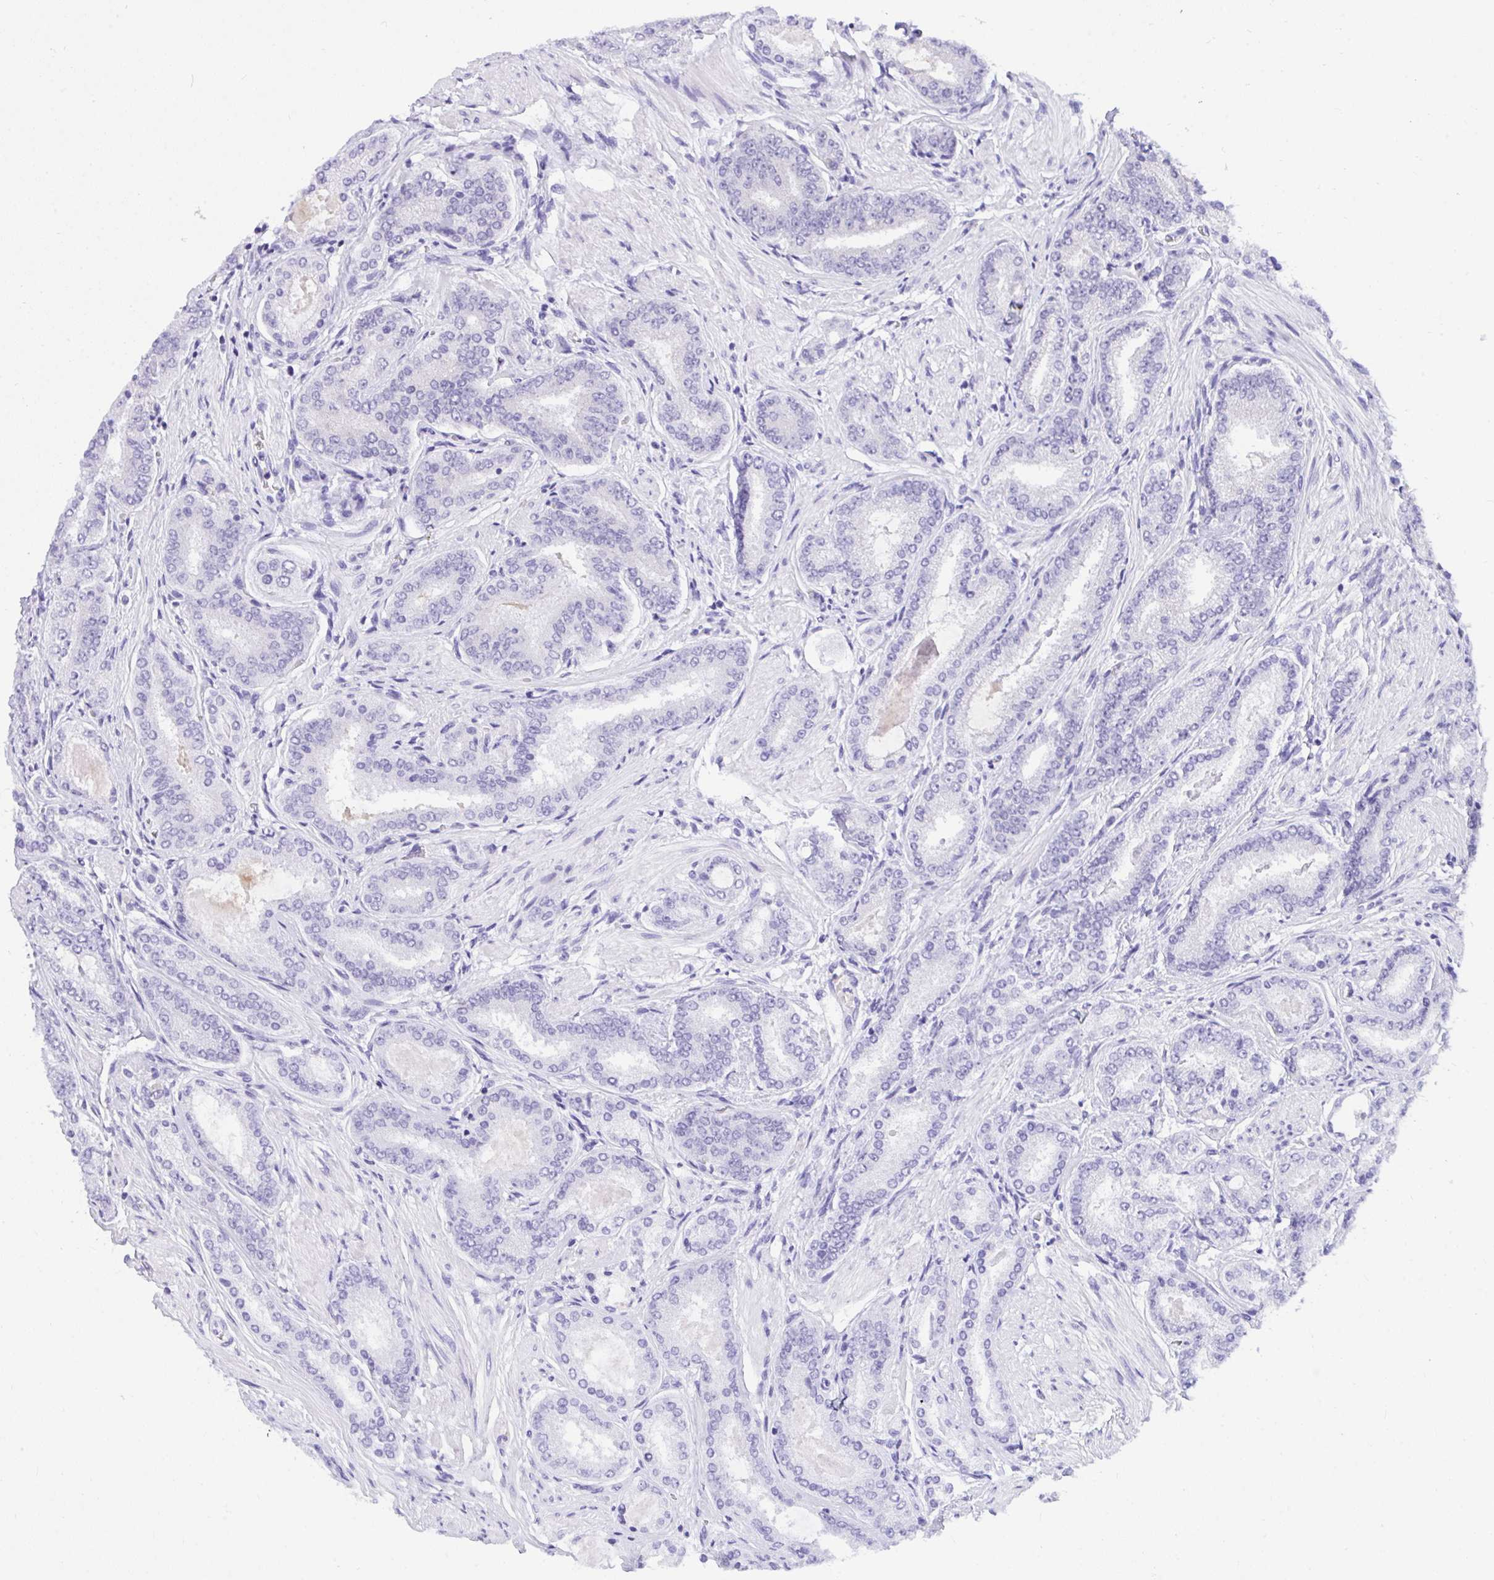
{"staining": {"intensity": "negative", "quantity": "none", "location": "none"}, "tissue": "prostate cancer", "cell_type": "Tumor cells", "image_type": "cancer", "snomed": [{"axis": "morphology", "description": "Adenocarcinoma, High grade"}, {"axis": "topography", "description": "Prostate"}], "caption": "Prostate cancer (adenocarcinoma (high-grade)) was stained to show a protein in brown. There is no significant staining in tumor cells.", "gene": "PPP1CA", "patient": {"sex": "male", "age": 63}}